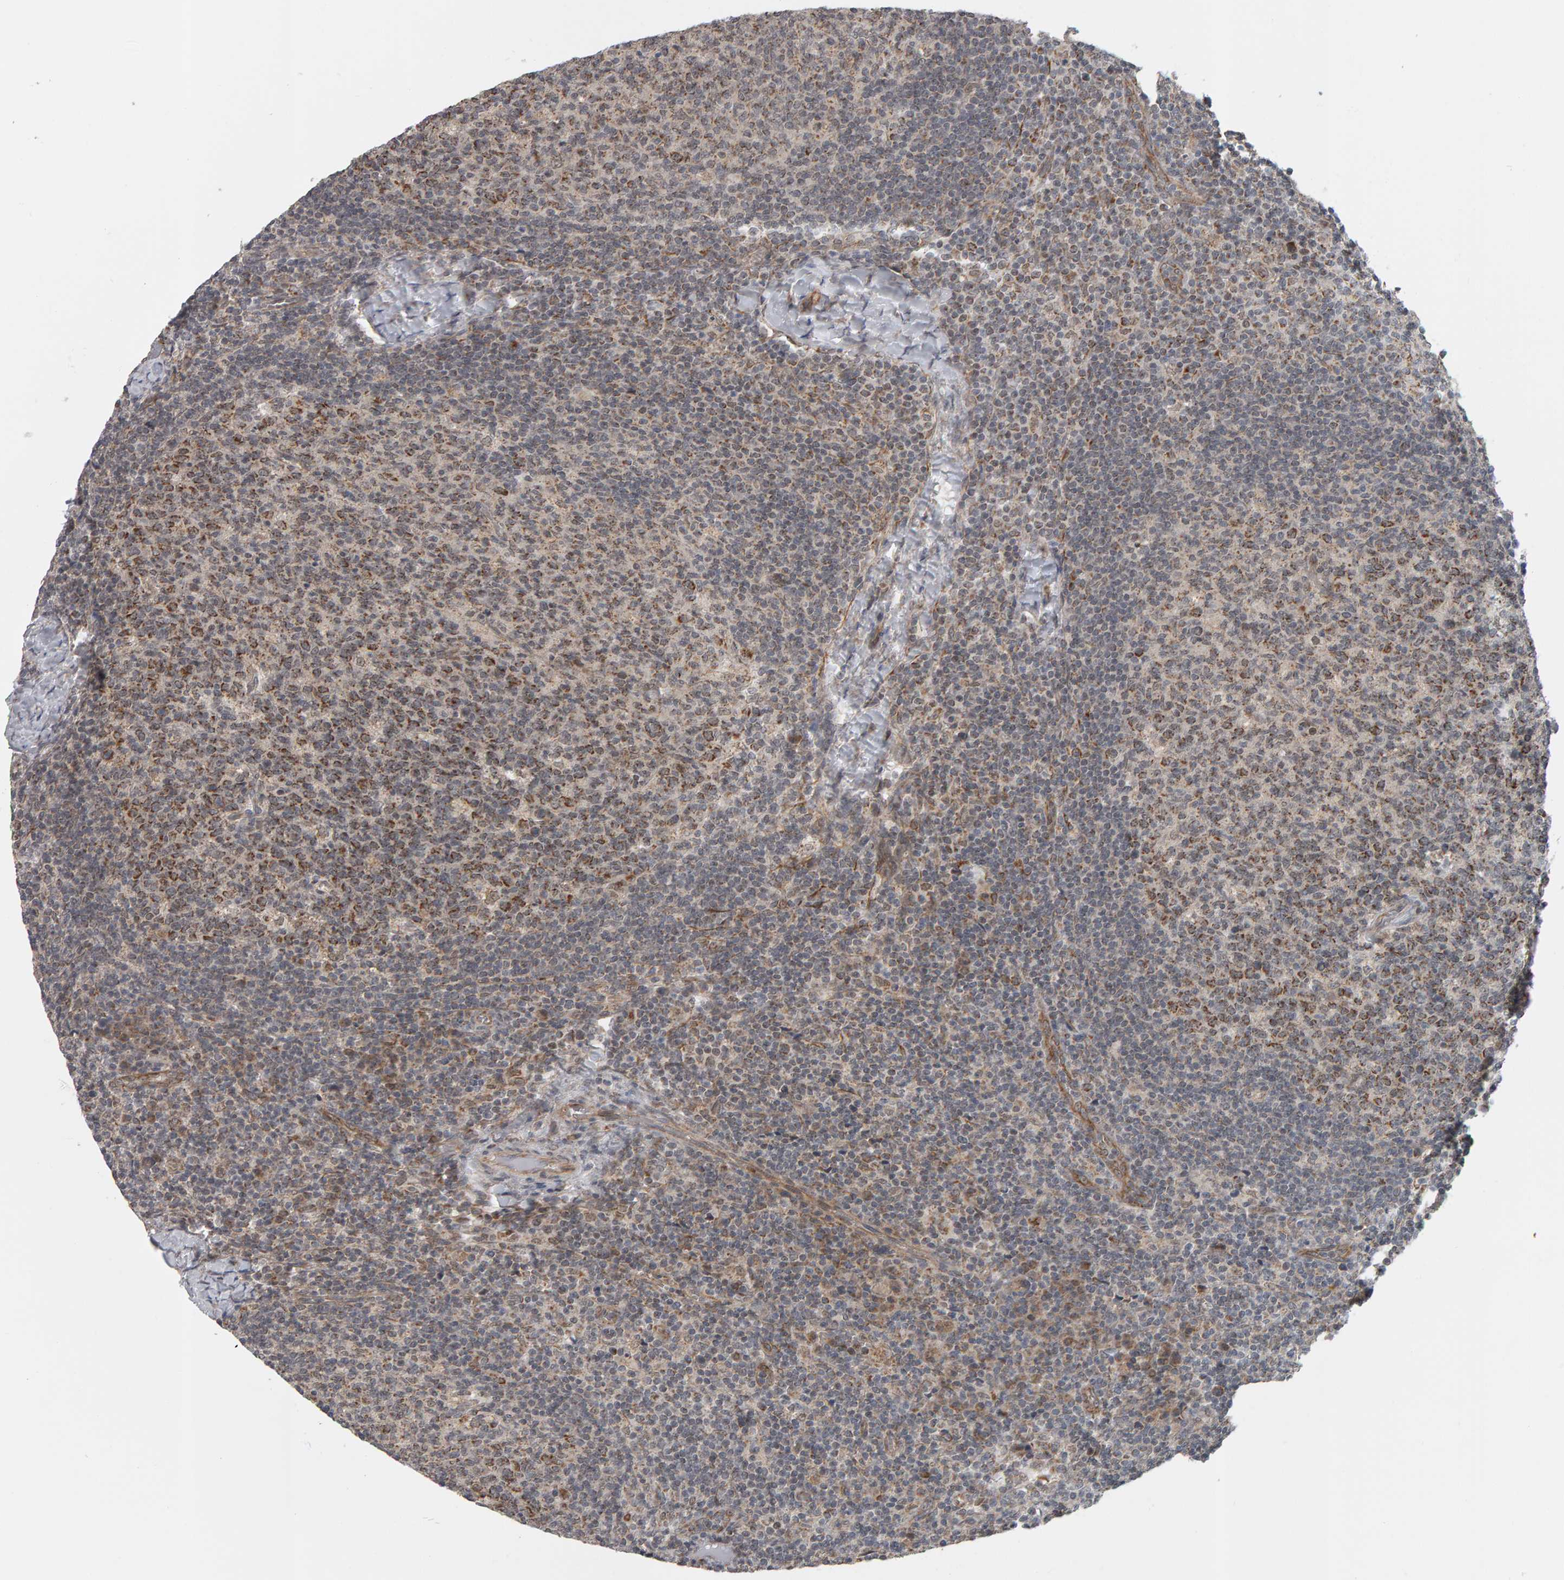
{"staining": {"intensity": "moderate", "quantity": ">75%", "location": "cytoplasmic/membranous"}, "tissue": "lymph node", "cell_type": "Germinal center cells", "image_type": "normal", "snomed": [{"axis": "morphology", "description": "Normal tissue, NOS"}, {"axis": "morphology", "description": "Inflammation, NOS"}, {"axis": "topography", "description": "Lymph node"}], "caption": "A histopathology image of human lymph node stained for a protein displays moderate cytoplasmic/membranous brown staining in germinal center cells. Nuclei are stained in blue.", "gene": "DAP3", "patient": {"sex": "male", "age": 55}}